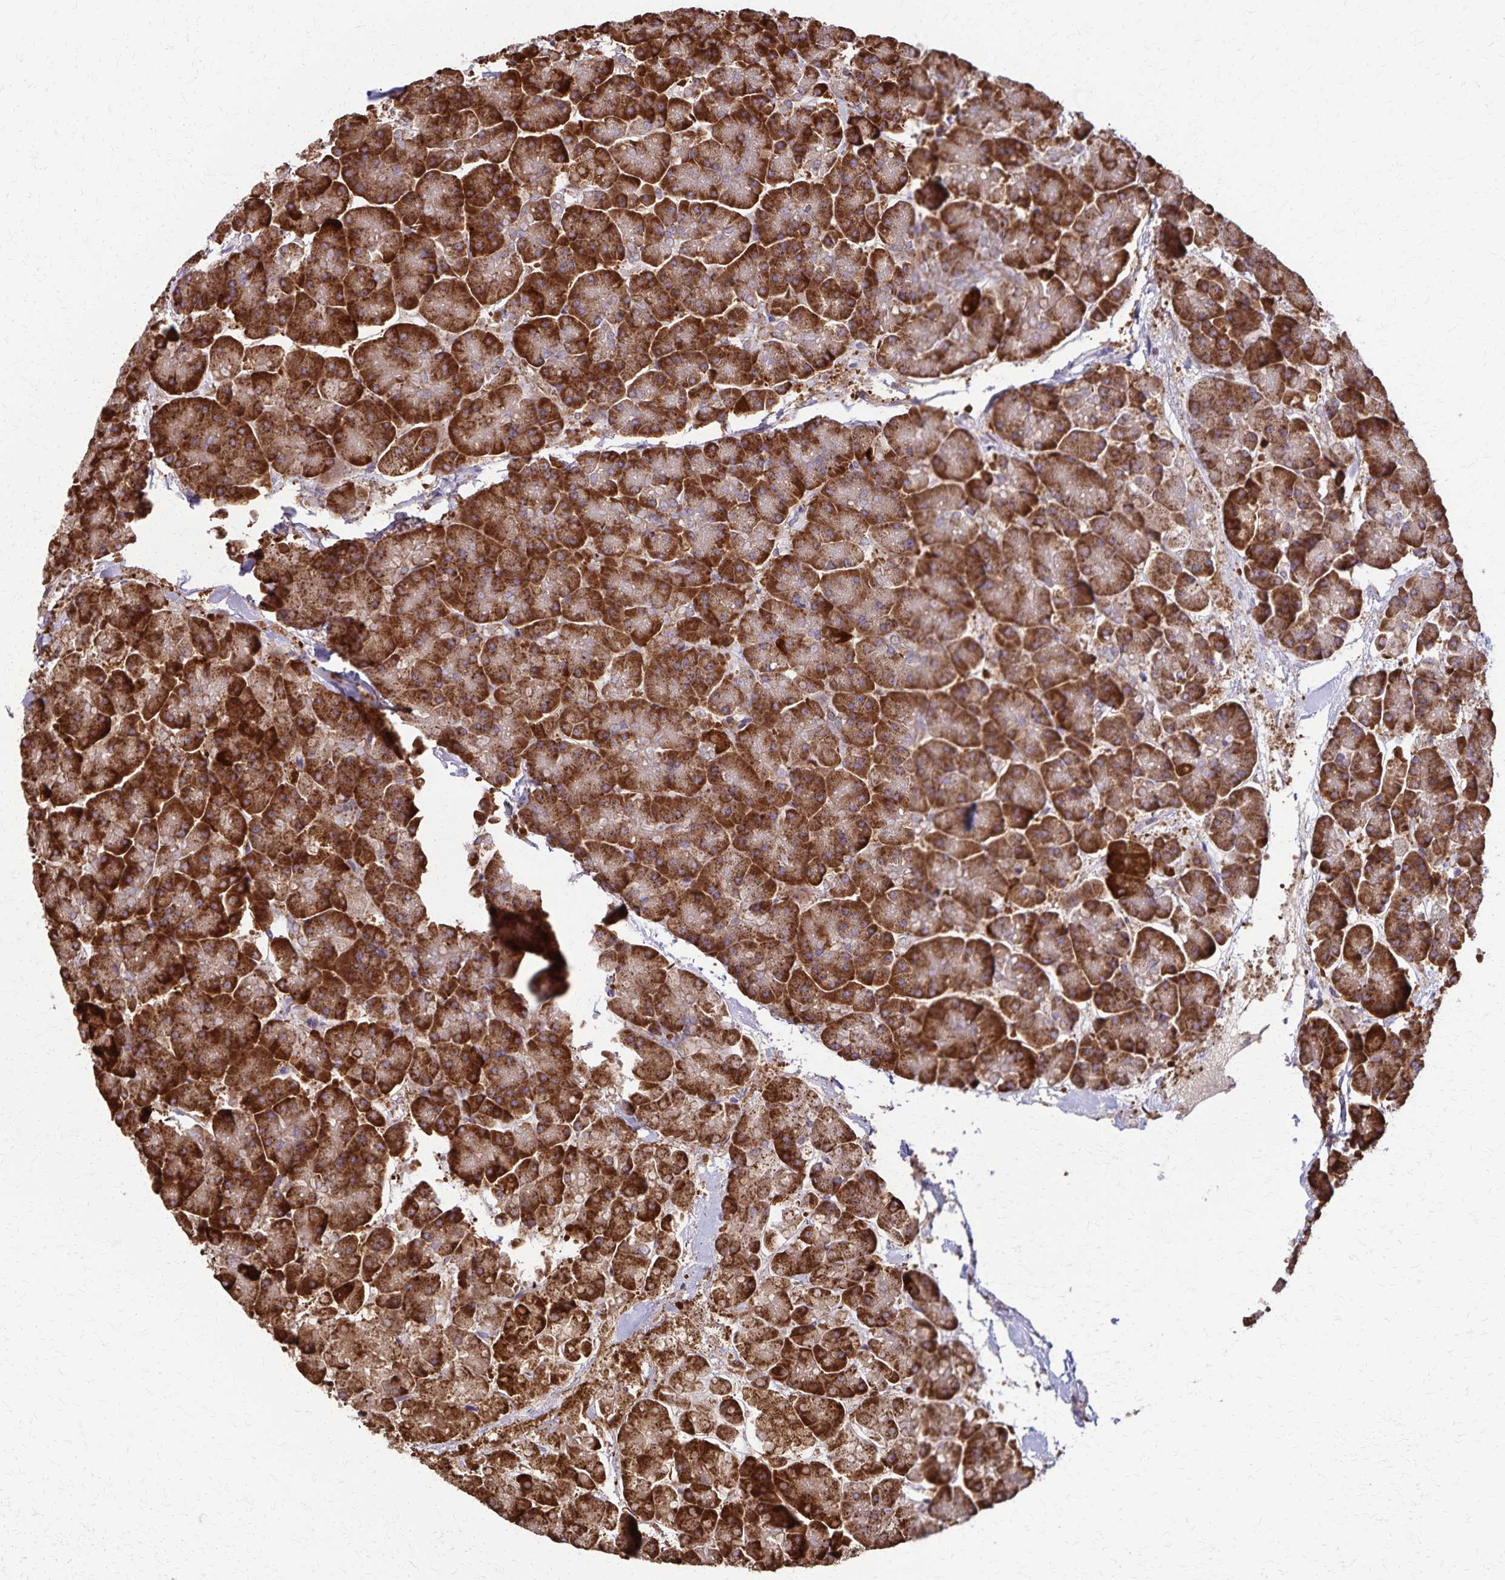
{"staining": {"intensity": "strong", "quantity": ">75%", "location": "cytoplasmic/membranous"}, "tissue": "pancreas", "cell_type": "Exocrine glandular cells", "image_type": "normal", "snomed": [{"axis": "morphology", "description": "Normal tissue, NOS"}, {"axis": "topography", "description": "Pancreas"}, {"axis": "topography", "description": "Peripheral nerve tissue"}], "caption": "Immunohistochemistry (IHC) (DAB) staining of benign human pancreas reveals strong cytoplasmic/membranous protein staining in about >75% of exocrine glandular cells.", "gene": "RNF10", "patient": {"sex": "male", "age": 54}}